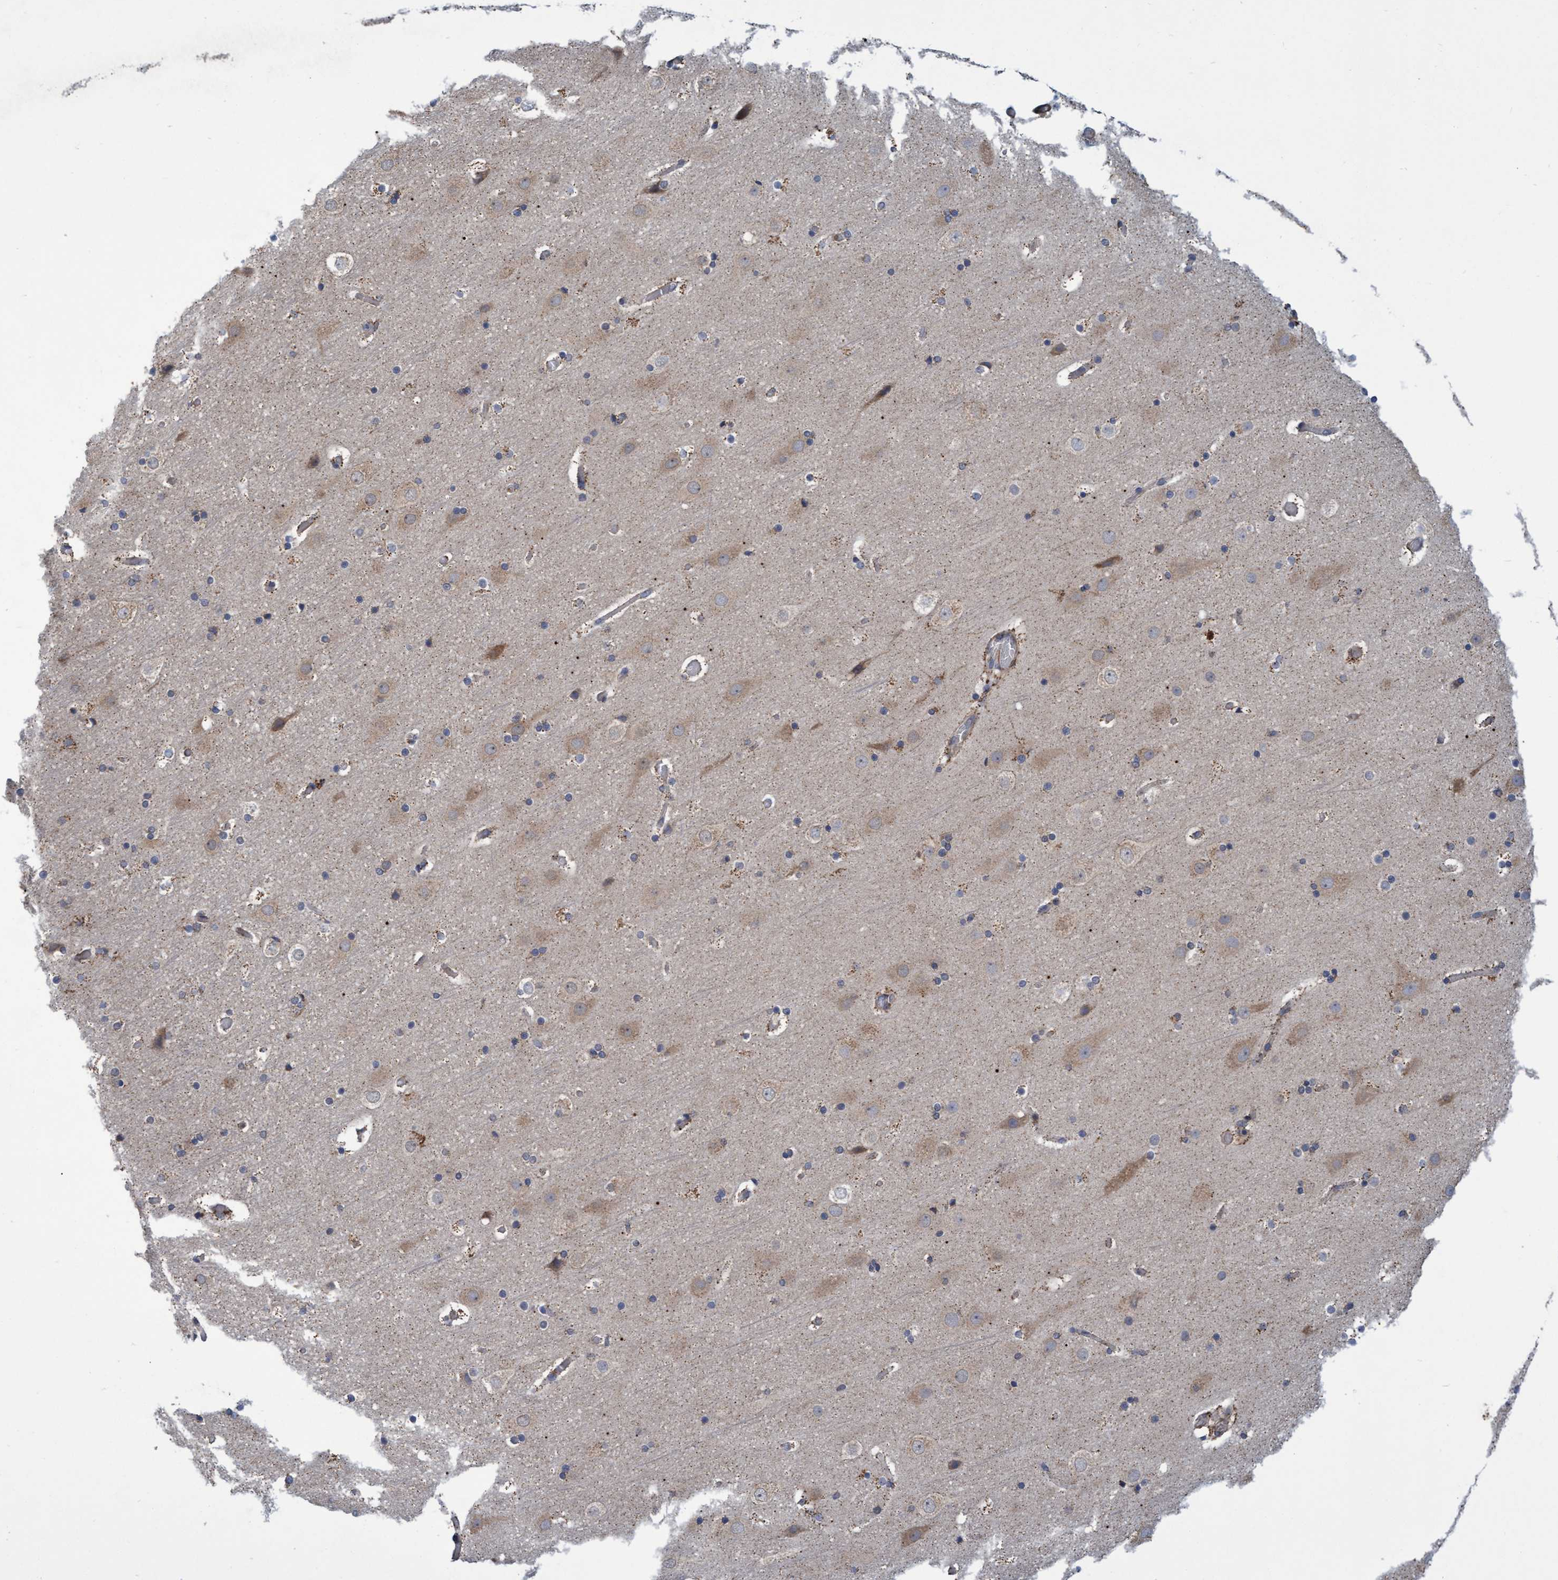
{"staining": {"intensity": "negative", "quantity": "none", "location": "none"}, "tissue": "cerebral cortex", "cell_type": "Endothelial cells", "image_type": "normal", "snomed": [{"axis": "morphology", "description": "Normal tissue, NOS"}, {"axis": "topography", "description": "Cerebral cortex"}], "caption": "DAB (3,3'-diaminobenzidine) immunohistochemical staining of benign human cerebral cortex displays no significant expression in endothelial cells.", "gene": "NAA15", "patient": {"sex": "male", "age": 57}}